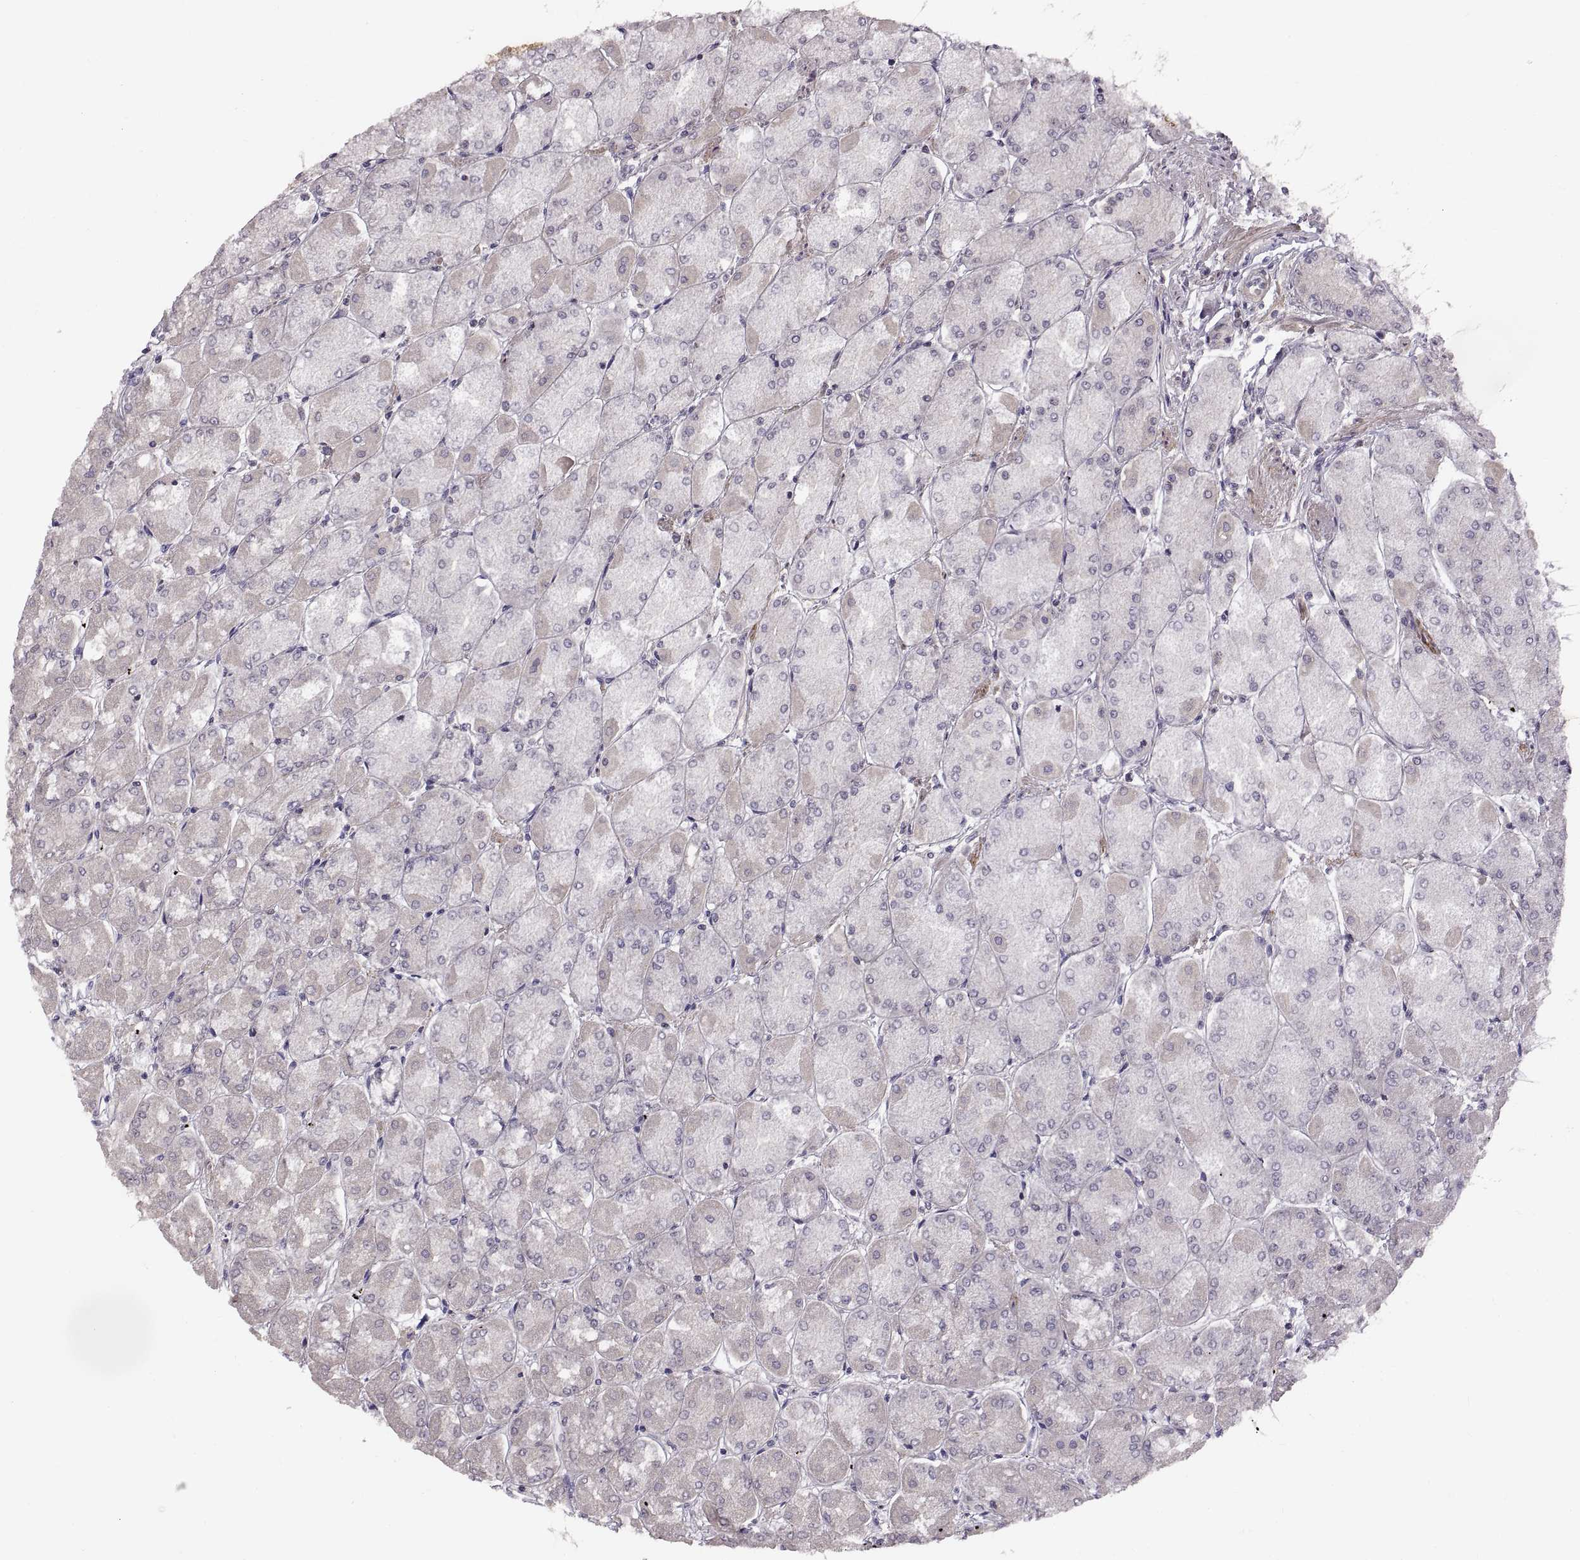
{"staining": {"intensity": "negative", "quantity": "none", "location": "none"}, "tissue": "stomach", "cell_type": "Glandular cells", "image_type": "normal", "snomed": [{"axis": "morphology", "description": "Normal tissue, NOS"}, {"axis": "topography", "description": "Stomach, upper"}], "caption": "A high-resolution micrograph shows immunohistochemistry staining of normal stomach, which exhibits no significant expression in glandular cells. (Brightfield microscopy of DAB immunohistochemistry (IHC) at high magnification).", "gene": "WFDC8", "patient": {"sex": "male", "age": 60}}